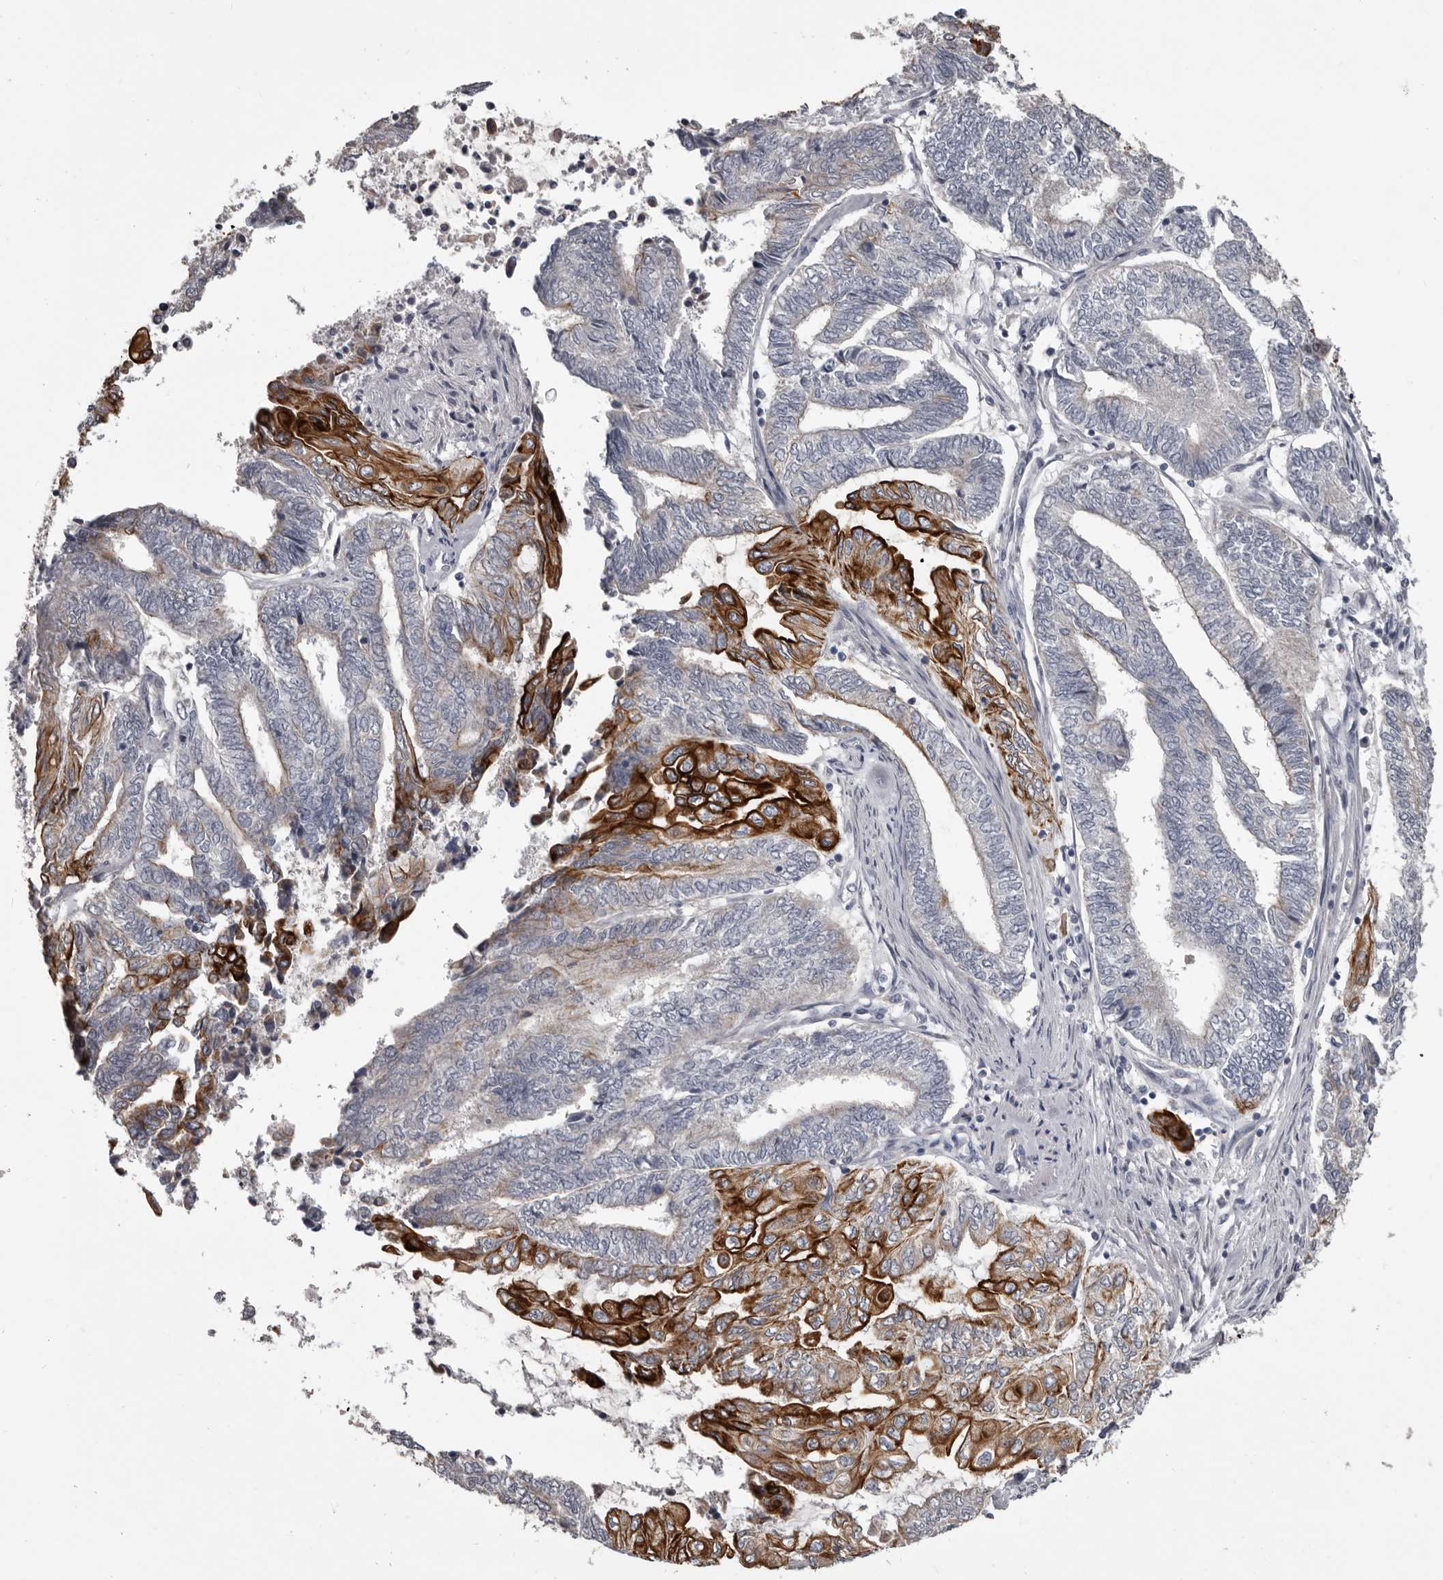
{"staining": {"intensity": "strong", "quantity": "25%-75%", "location": "cytoplasmic/membranous"}, "tissue": "endometrial cancer", "cell_type": "Tumor cells", "image_type": "cancer", "snomed": [{"axis": "morphology", "description": "Adenocarcinoma, NOS"}, {"axis": "topography", "description": "Uterus"}, {"axis": "topography", "description": "Endometrium"}], "caption": "Immunohistochemical staining of human adenocarcinoma (endometrial) reveals high levels of strong cytoplasmic/membranous positivity in about 25%-75% of tumor cells. (DAB (3,3'-diaminobenzidine) IHC with brightfield microscopy, high magnification).", "gene": "LPAR6", "patient": {"sex": "female", "age": 70}}